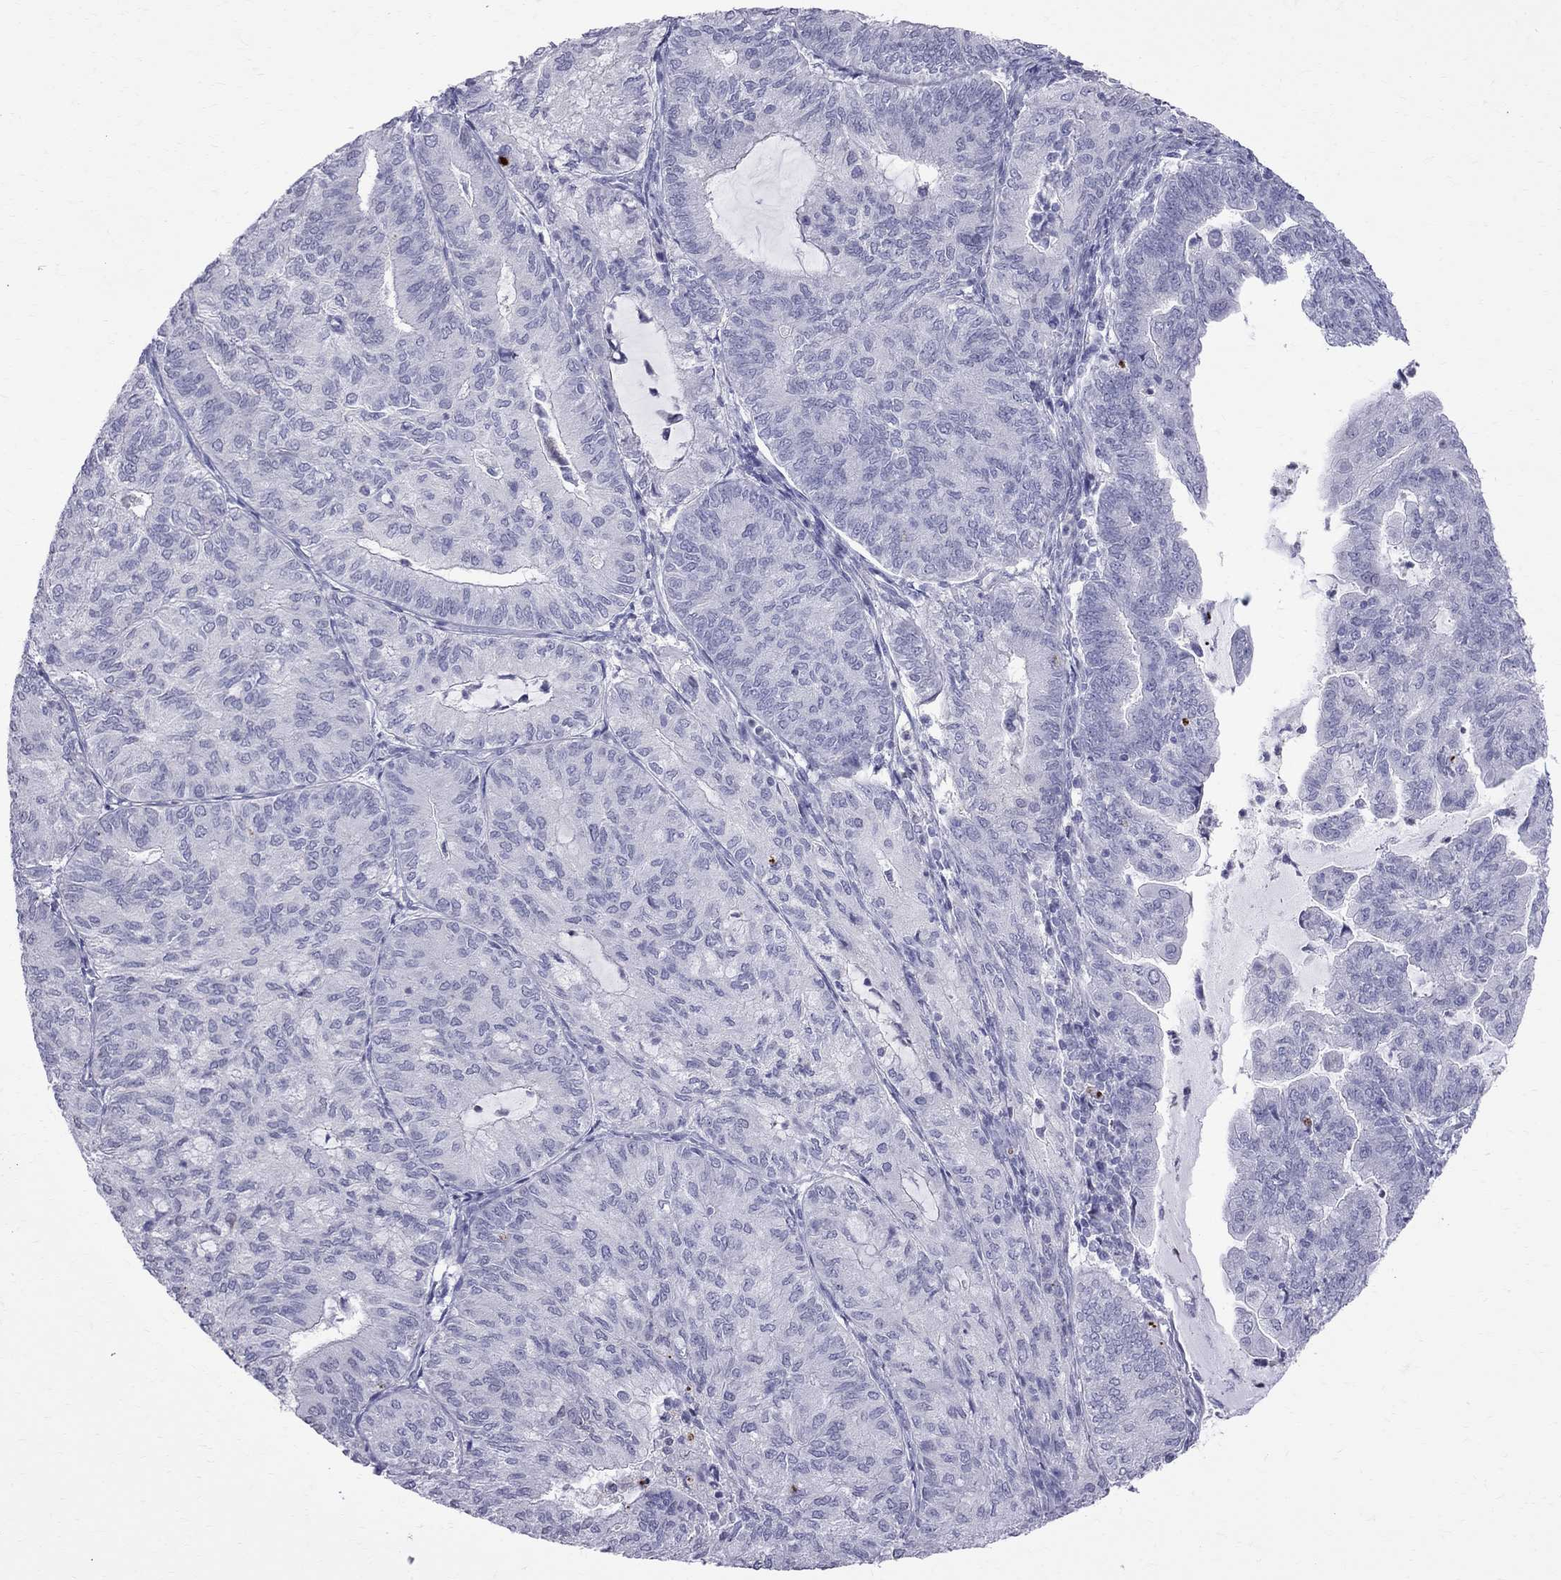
{"staining": {"intensity": "negative", "quantity": "none", "location": "none"}, "tissue": "endometrial cancer", "cell_type": "Tumor cells", "image_type": "cancer", "snomed": [{"axis": "morphology", "description": "Adenocarcinoma, NOS"}, {"axis": "topography", "description": "Endometrium"}], "caption": "Human endometrial cancer (adenocarcinoma) stained for a protein using immunohistochemistry (IHC) shows no expression in tumor cells.", "gene": "MUC15", "patient": {"sex": "female", "age": 82}}